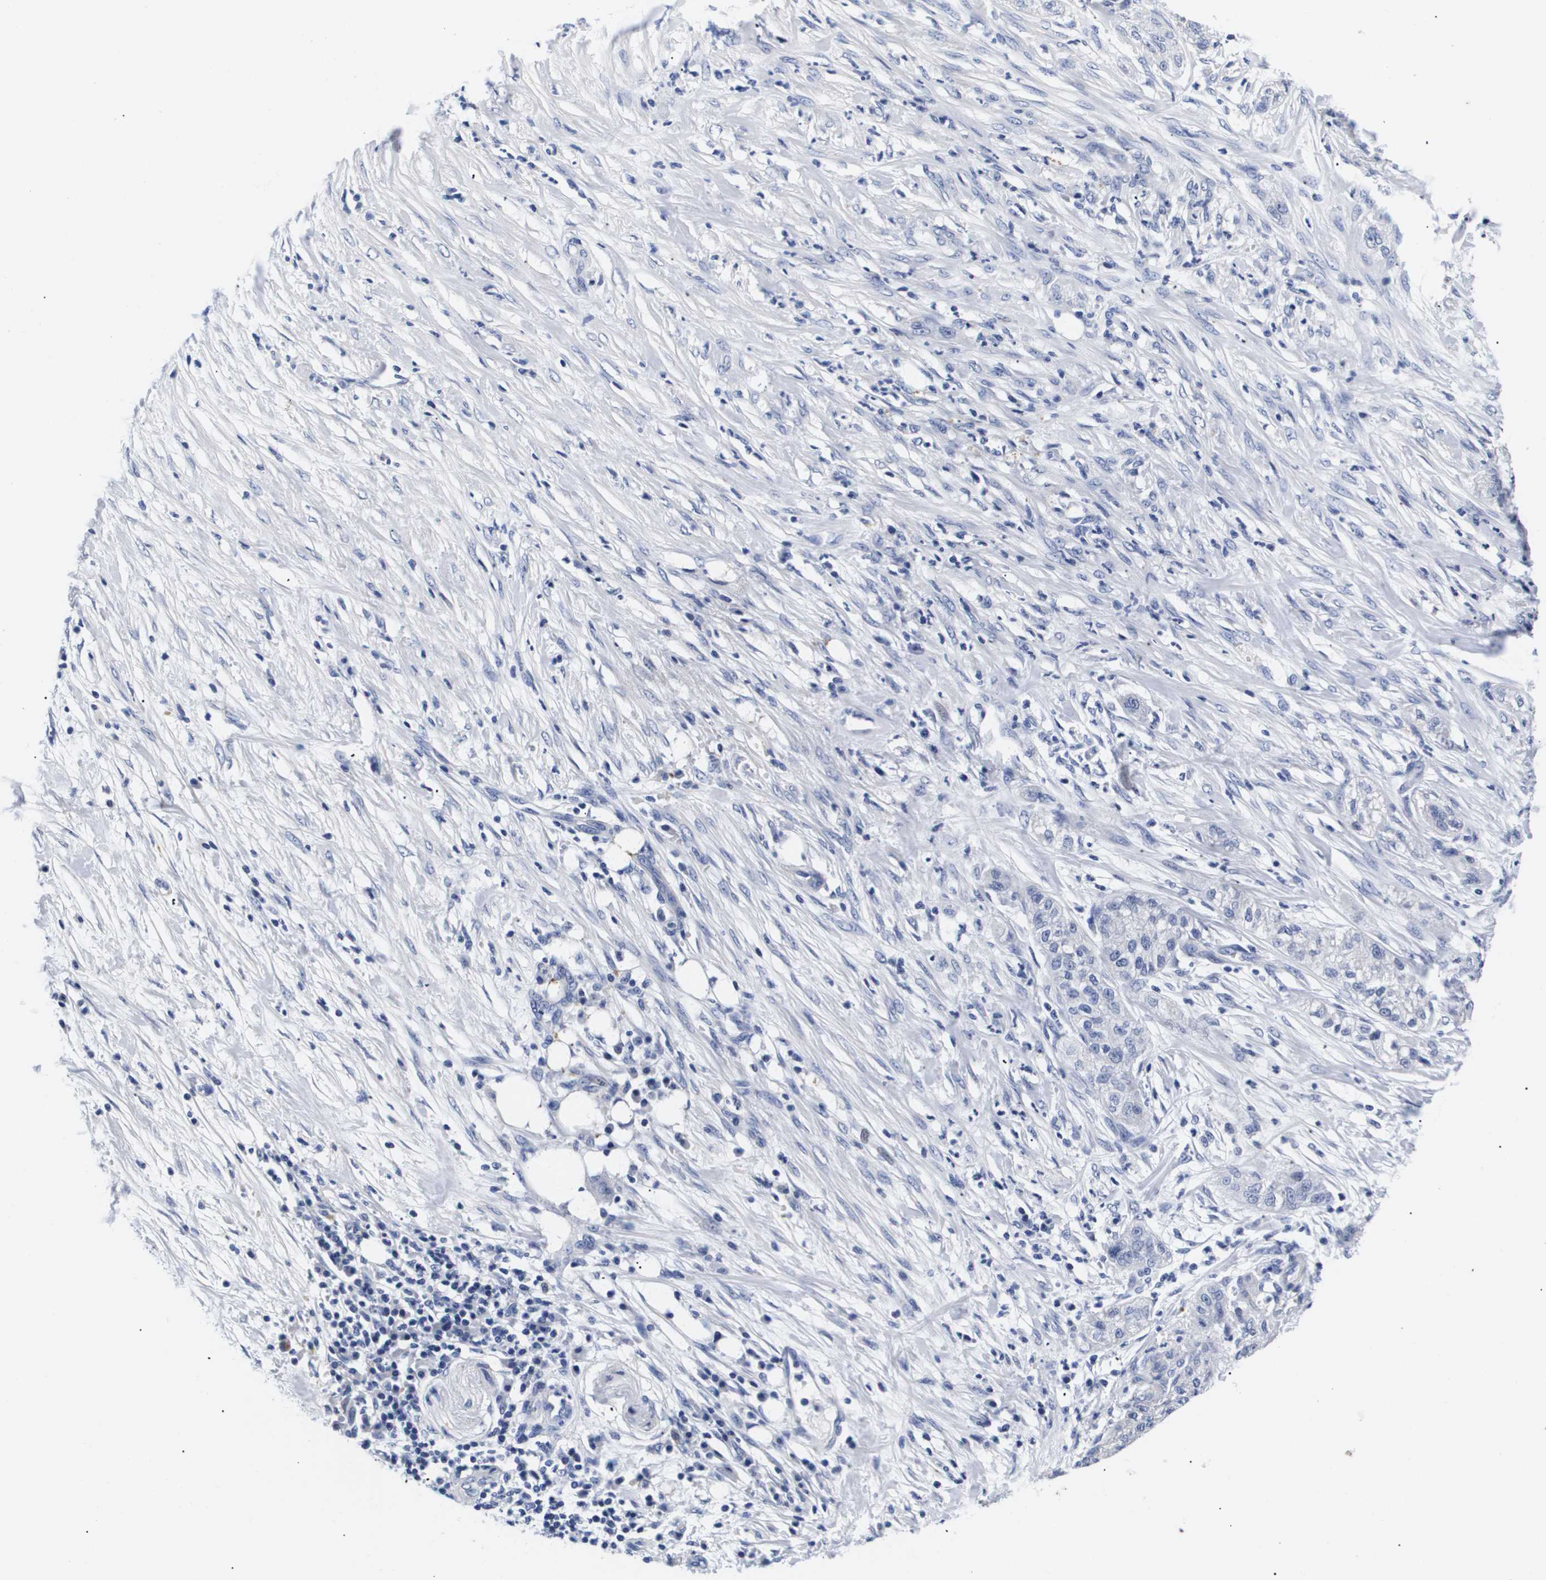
{"staining": {"intensity": "negative", "quantity": "none", "location": "none"}, "tissue": "pancreatic cancer", "cell_type": "Tumor cells", "image_type": "cancer", "snomed": [{"axis": "morphology", "description": "Adenocarcinoma, NOS"}, {"axis": "topography", "description": "Pancreas"}], "caption": "Tumor cells show no significant positivity in adenocarcinoma (pancreatic).", "gene": "ATP6V0A4", "patient": {"sex": "female", "age": 78}}